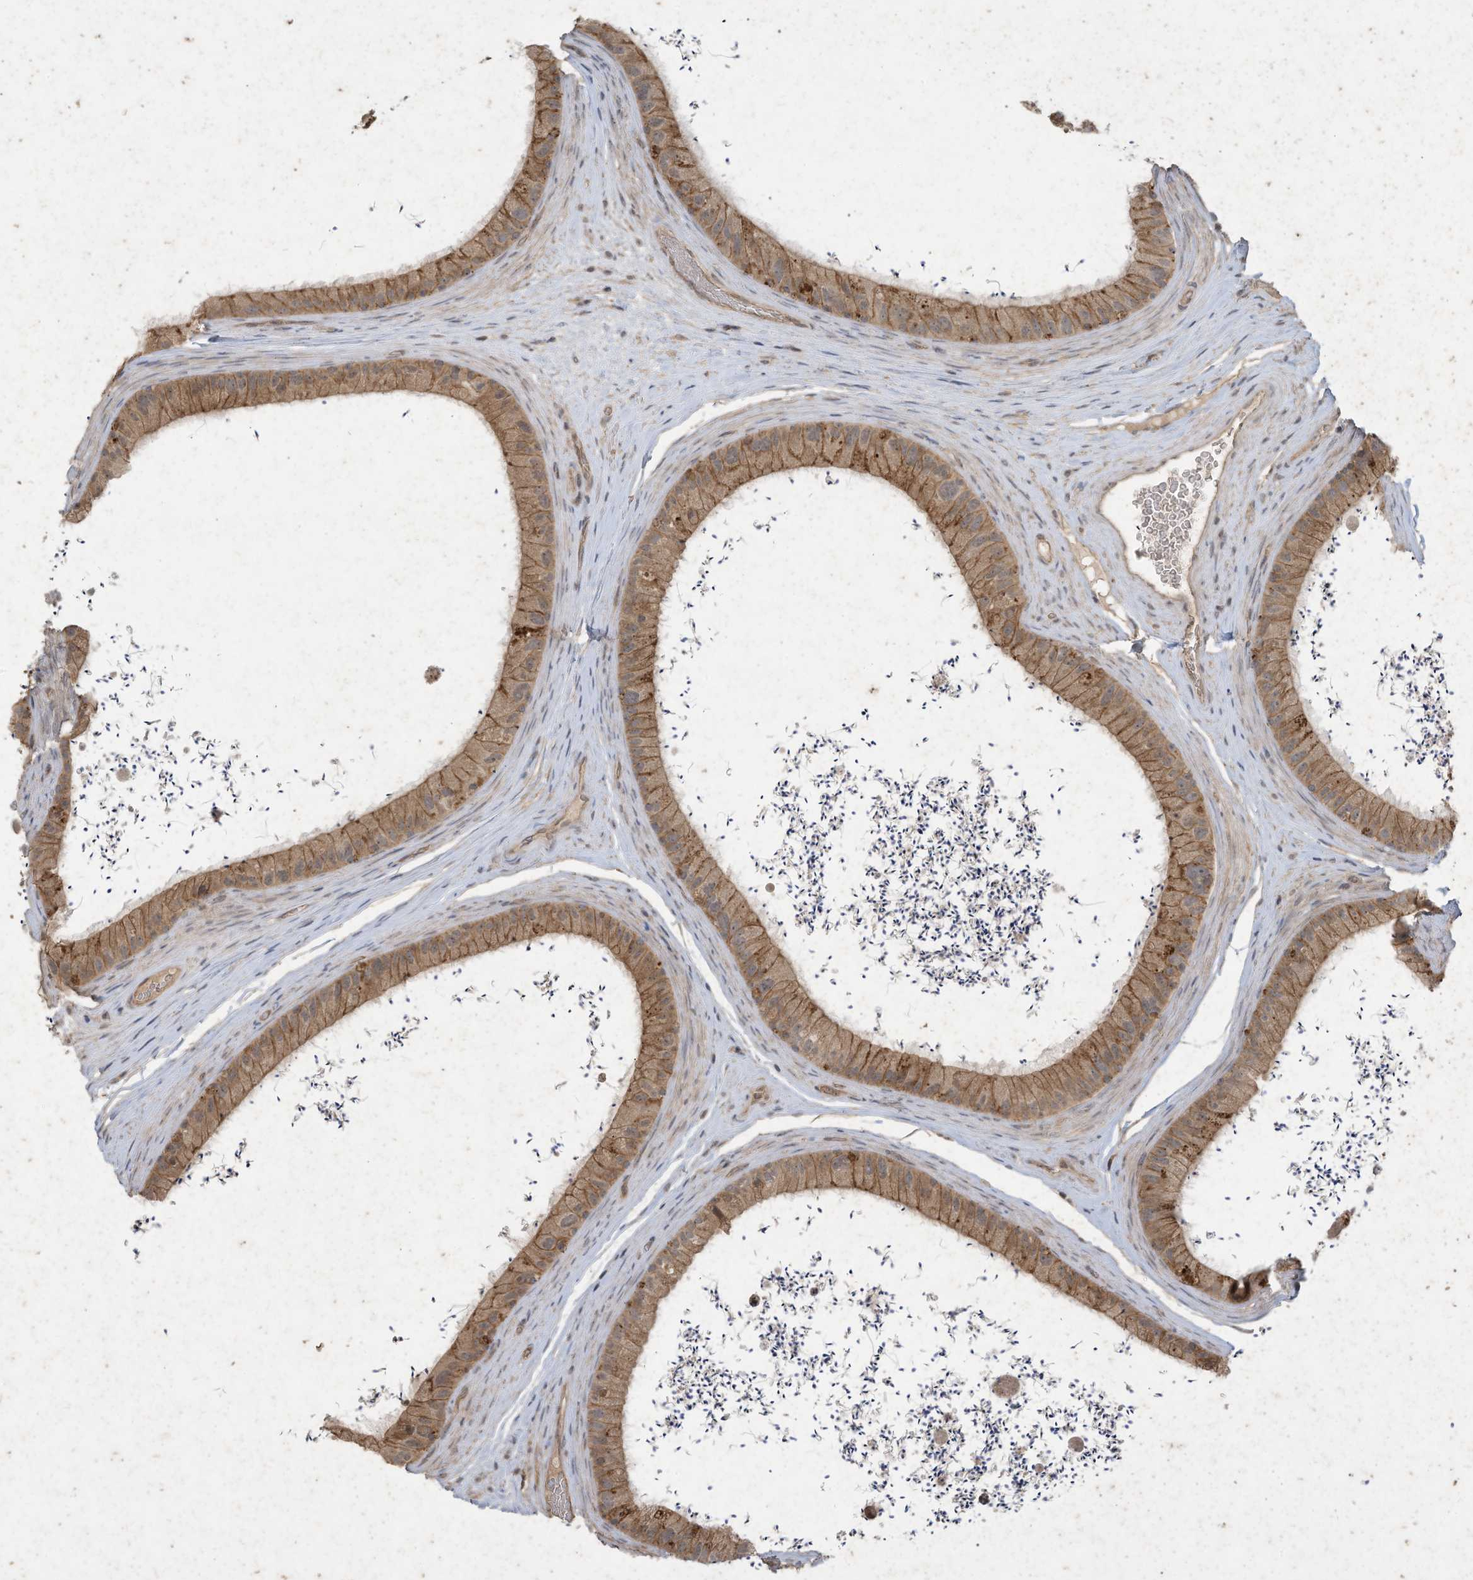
{"staining": {"intensity": "moderate", "quantity": ">75%", "location": "cytoplasmic/membranous"}, "tissue": "epididymis", "cell_type": "Glandular cells", "image_type": "normal", "snomed": [{"axis": "morphology", "description": "Normal tissue, NOS"}, {"axis": "topography", "description": "Epididymis, spermatic cord, NOS"}], "caption": "Protein expression analysis of unremarkable epididymis exhibits moderate cytoplasmic/membranous staining in about >75% of glandular cells.", "gene": "MATN2", "patient": {"sex": "male", "age": 50}}